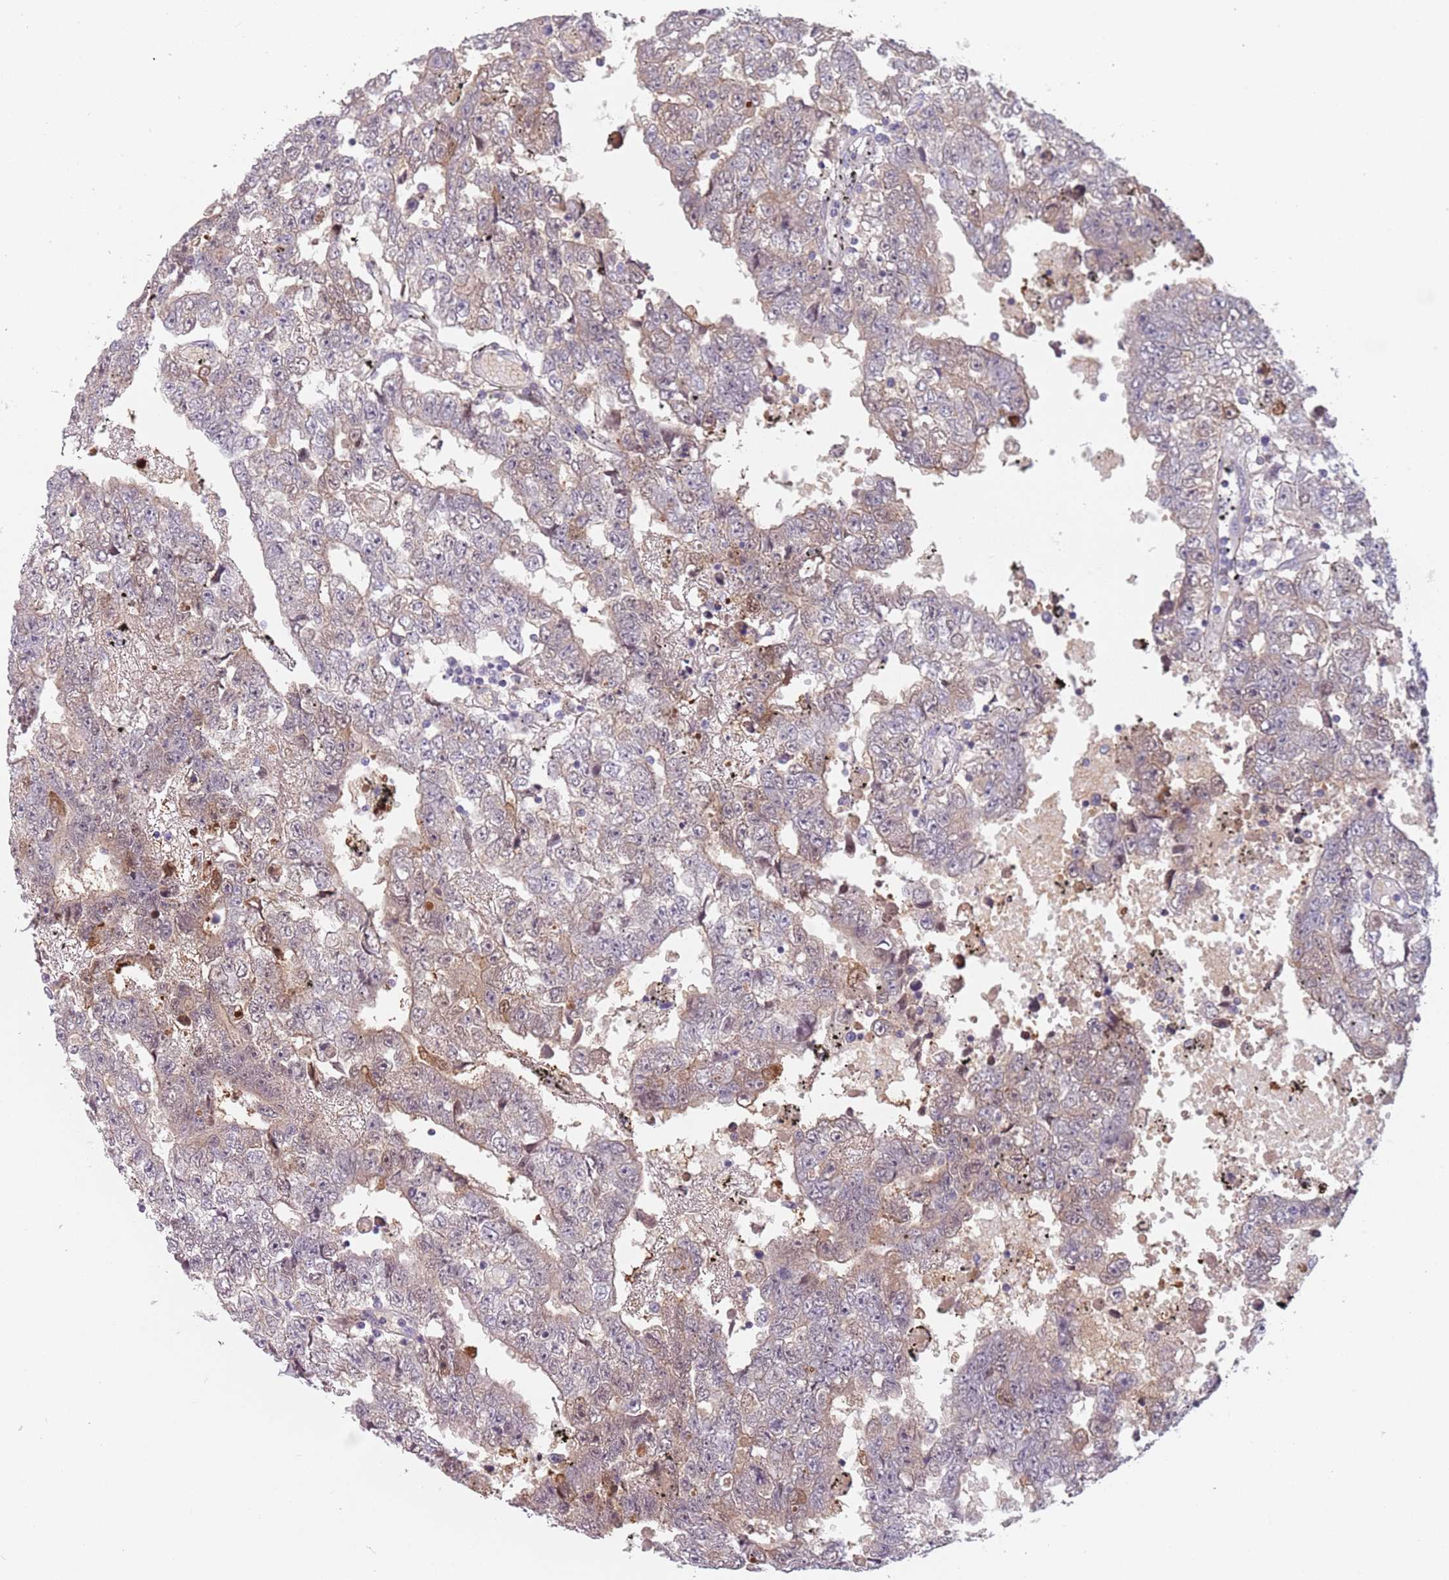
{"staining": {"intensity": "weak", "quantity": "<25%", "location": "cytoplasmic/membranous"}, "tissue": "testis cancer", "cell_type": "Tumor cells", "image_type": "cancer", "snomed": [{"axis": "morphology", "description": "Carcinoma, Embryonal, NOS"}, {"axis": "topography", "description": "Testis"}], "caption": "The image displays no staining of tumor cells in testis cancer (embryonal carcinoma).", "gene": "CEP19", "patient": {"sex": "male", "age": 25}}